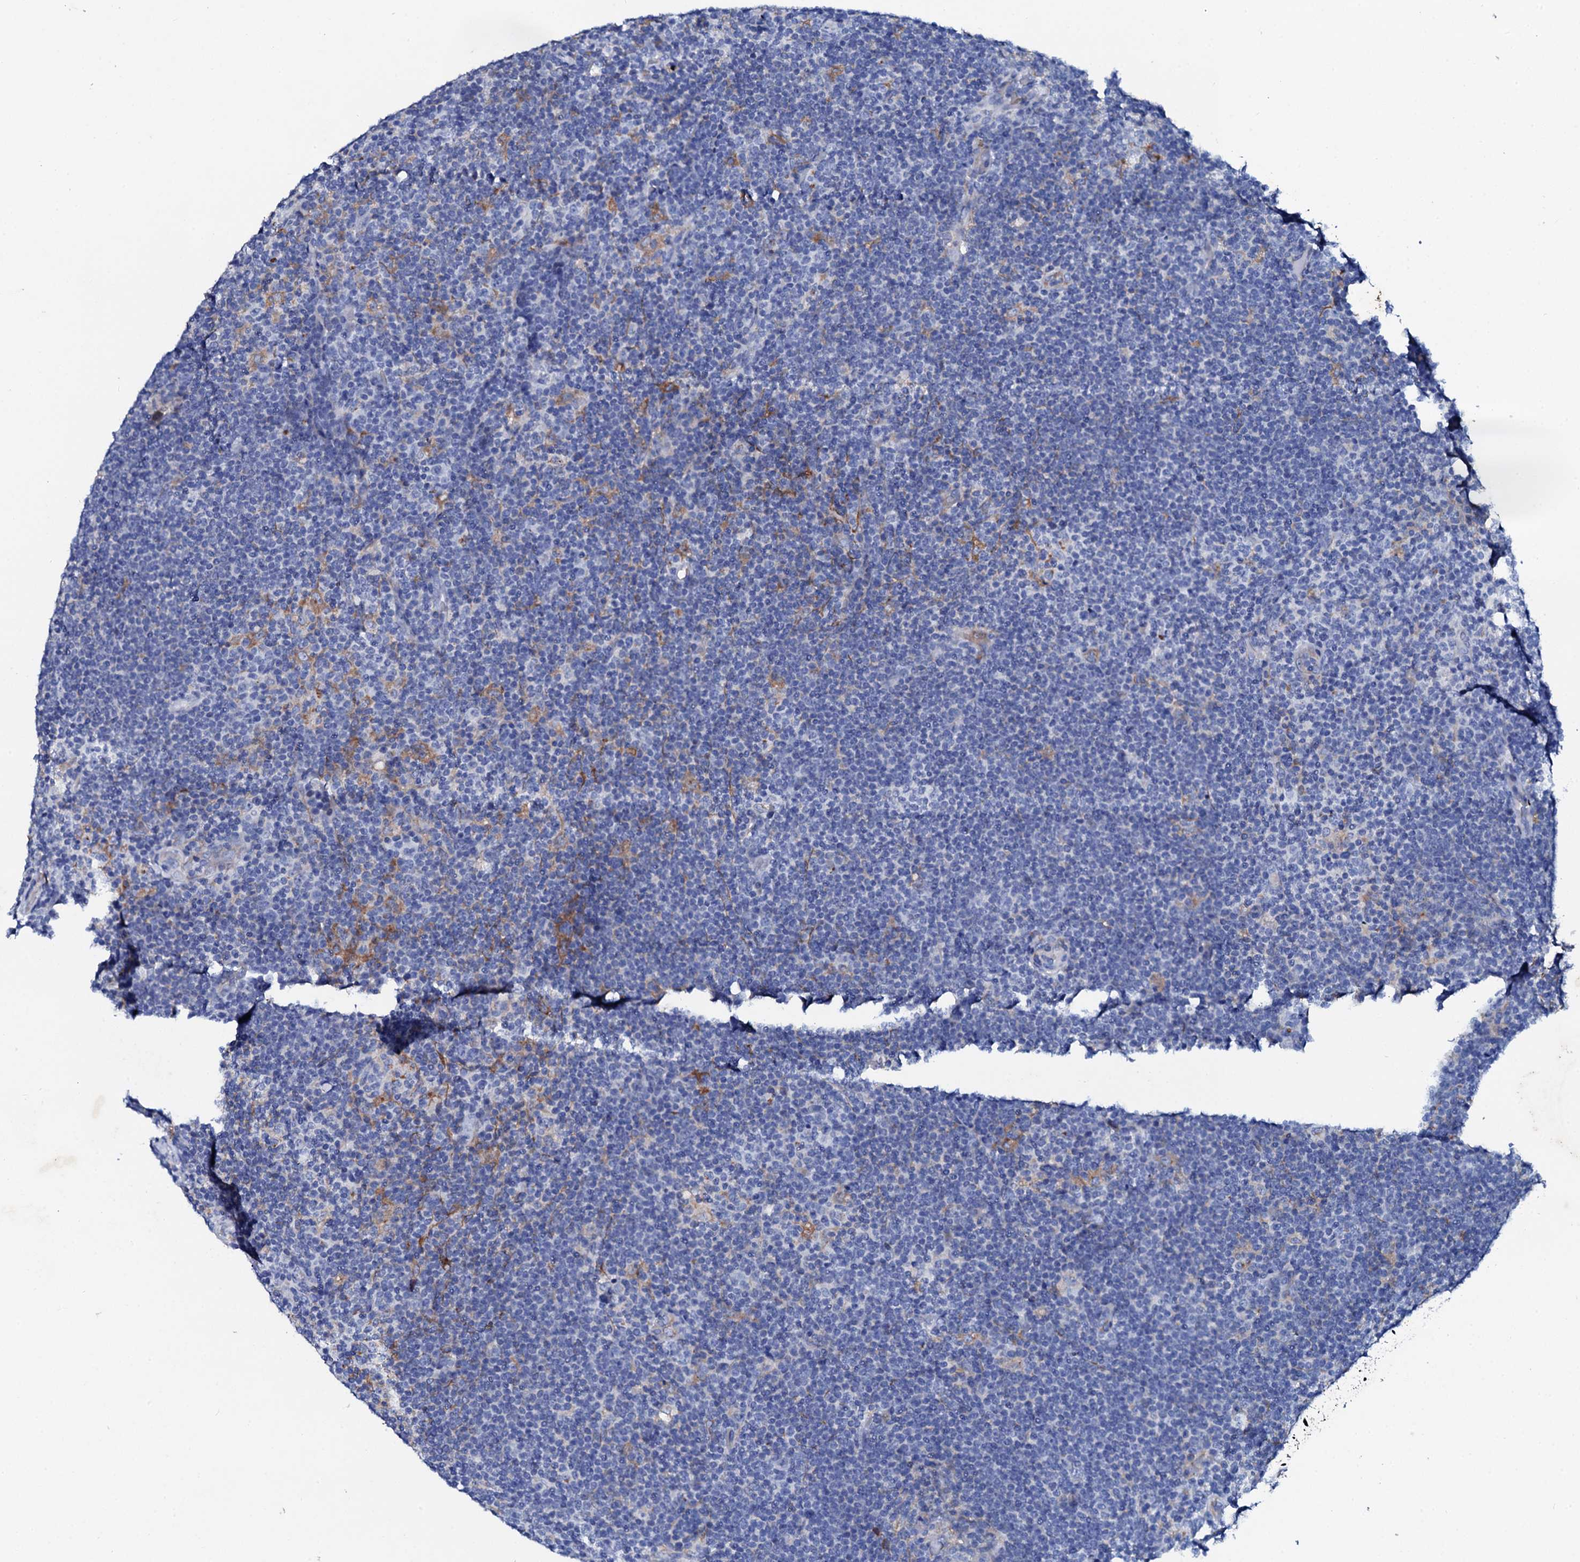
{"staining": {"intensity": "negative", "quantity": "none", "location": "none"}, "tissue": "lymphoma", "cell_type": "Tumor cells", "image_type": "cancer", "snomed": [{"axis": "morphology", "description": "Hodgkin's disease, NOS"}, {"axis": "topography", "description": "Lymph node"}], "caption": "This is an immunohistochemistry photomicrograph of human lymphoma. There is no staining in tumor cells.", "gene": "GLB1L3", "patient": {"sex": "female", "age": 57}}